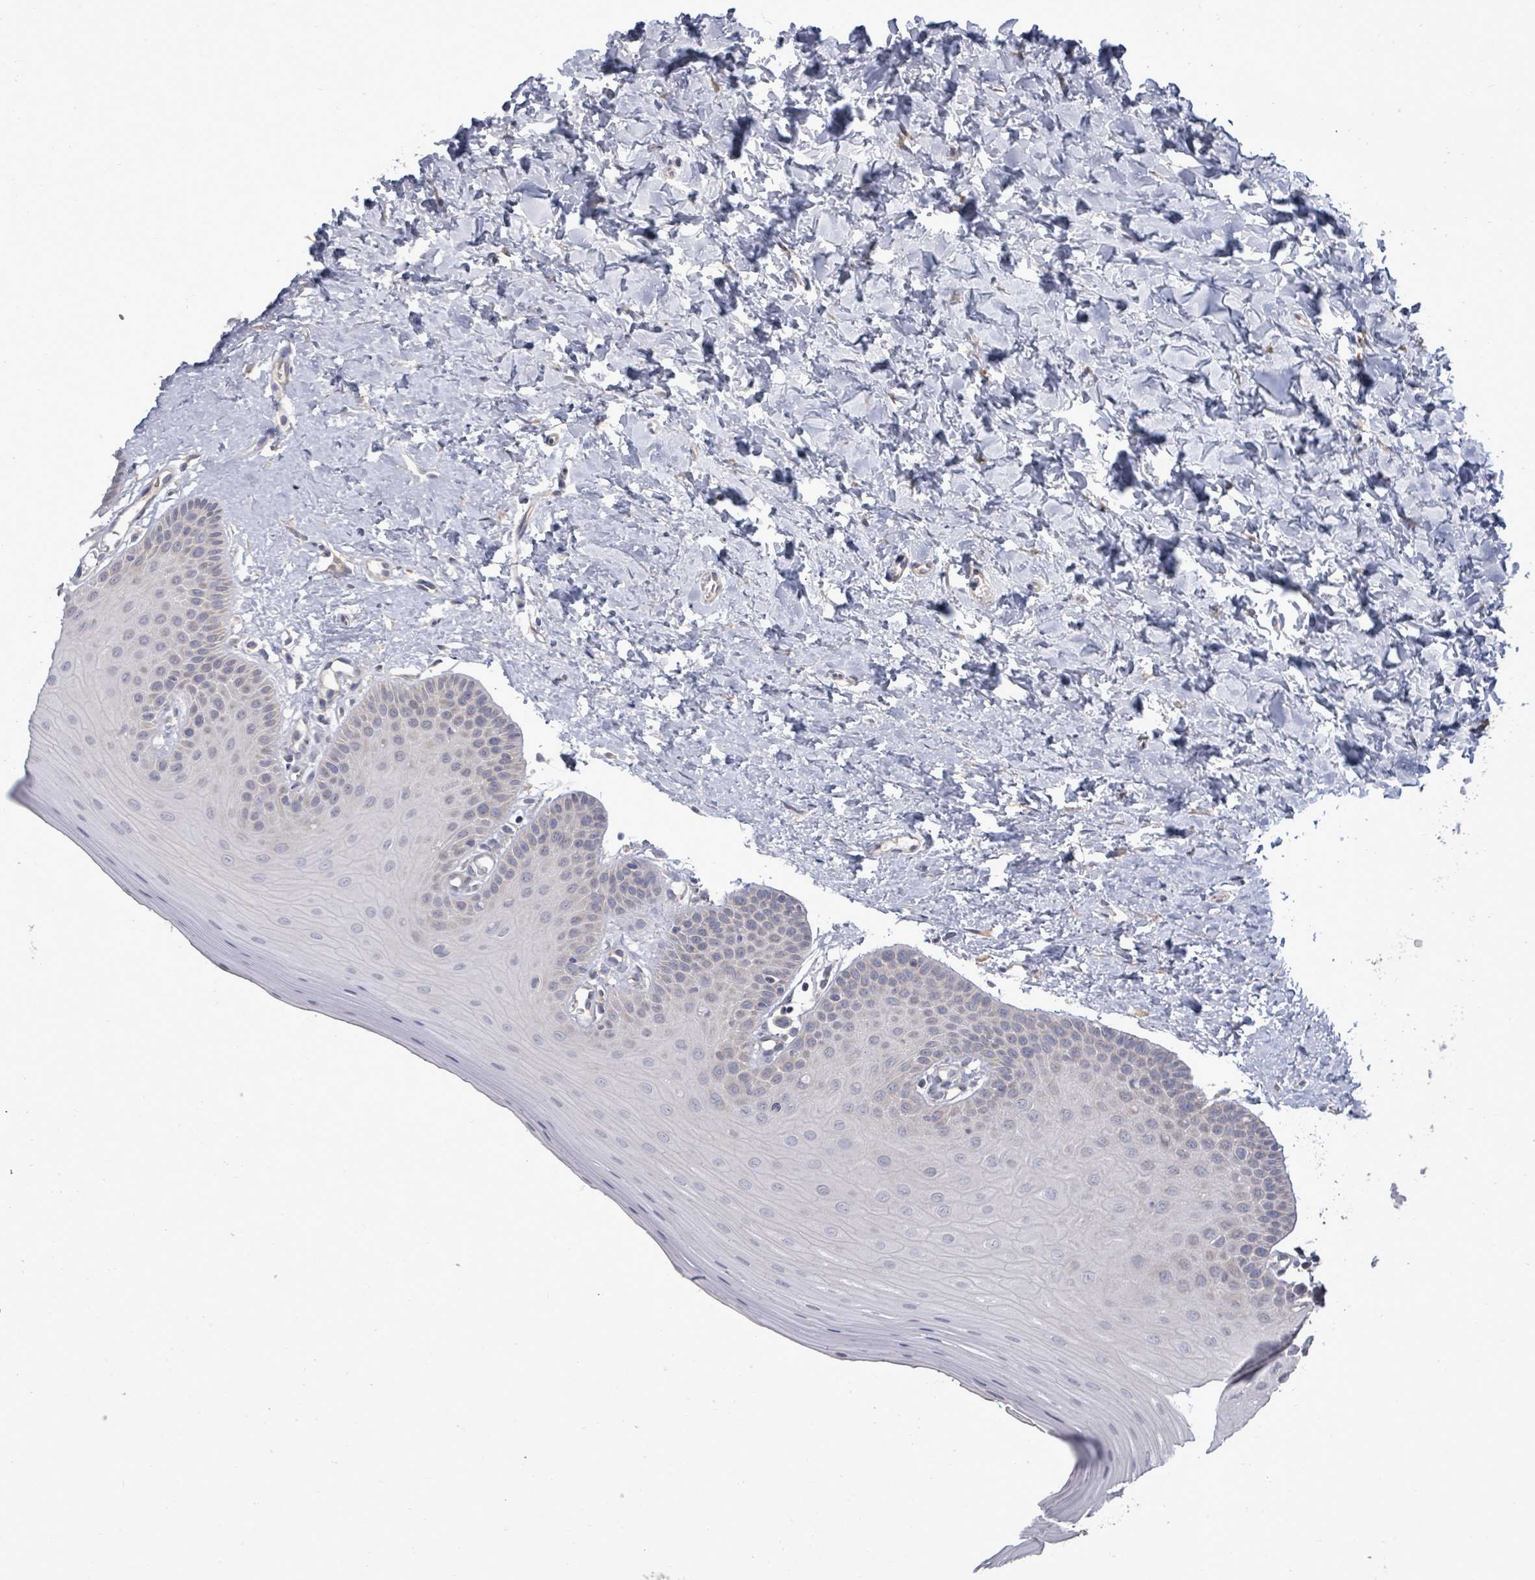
{"staining": {"intensity": "weak", "quantity": "25%-75%", "location": "cytoplasmic/membranous"}, "tissue": "oral mucosa", "cell_type": "Squamous epithelial cells", "image_type": "normal", "snomed": [{"axis": "morphology", "description": "Normal tissue, NOS"}, {"axis": "topography", "description": "Oral tissue"}], "caption": "Squamous epithelial cells reveal low levels of weak cytoplasmic/membranous expression in about 25%-75% of cells in unremarkable oral mucosa.", "gene": "POMGNT2", "patient": {"sex": "female", "age": 67}}